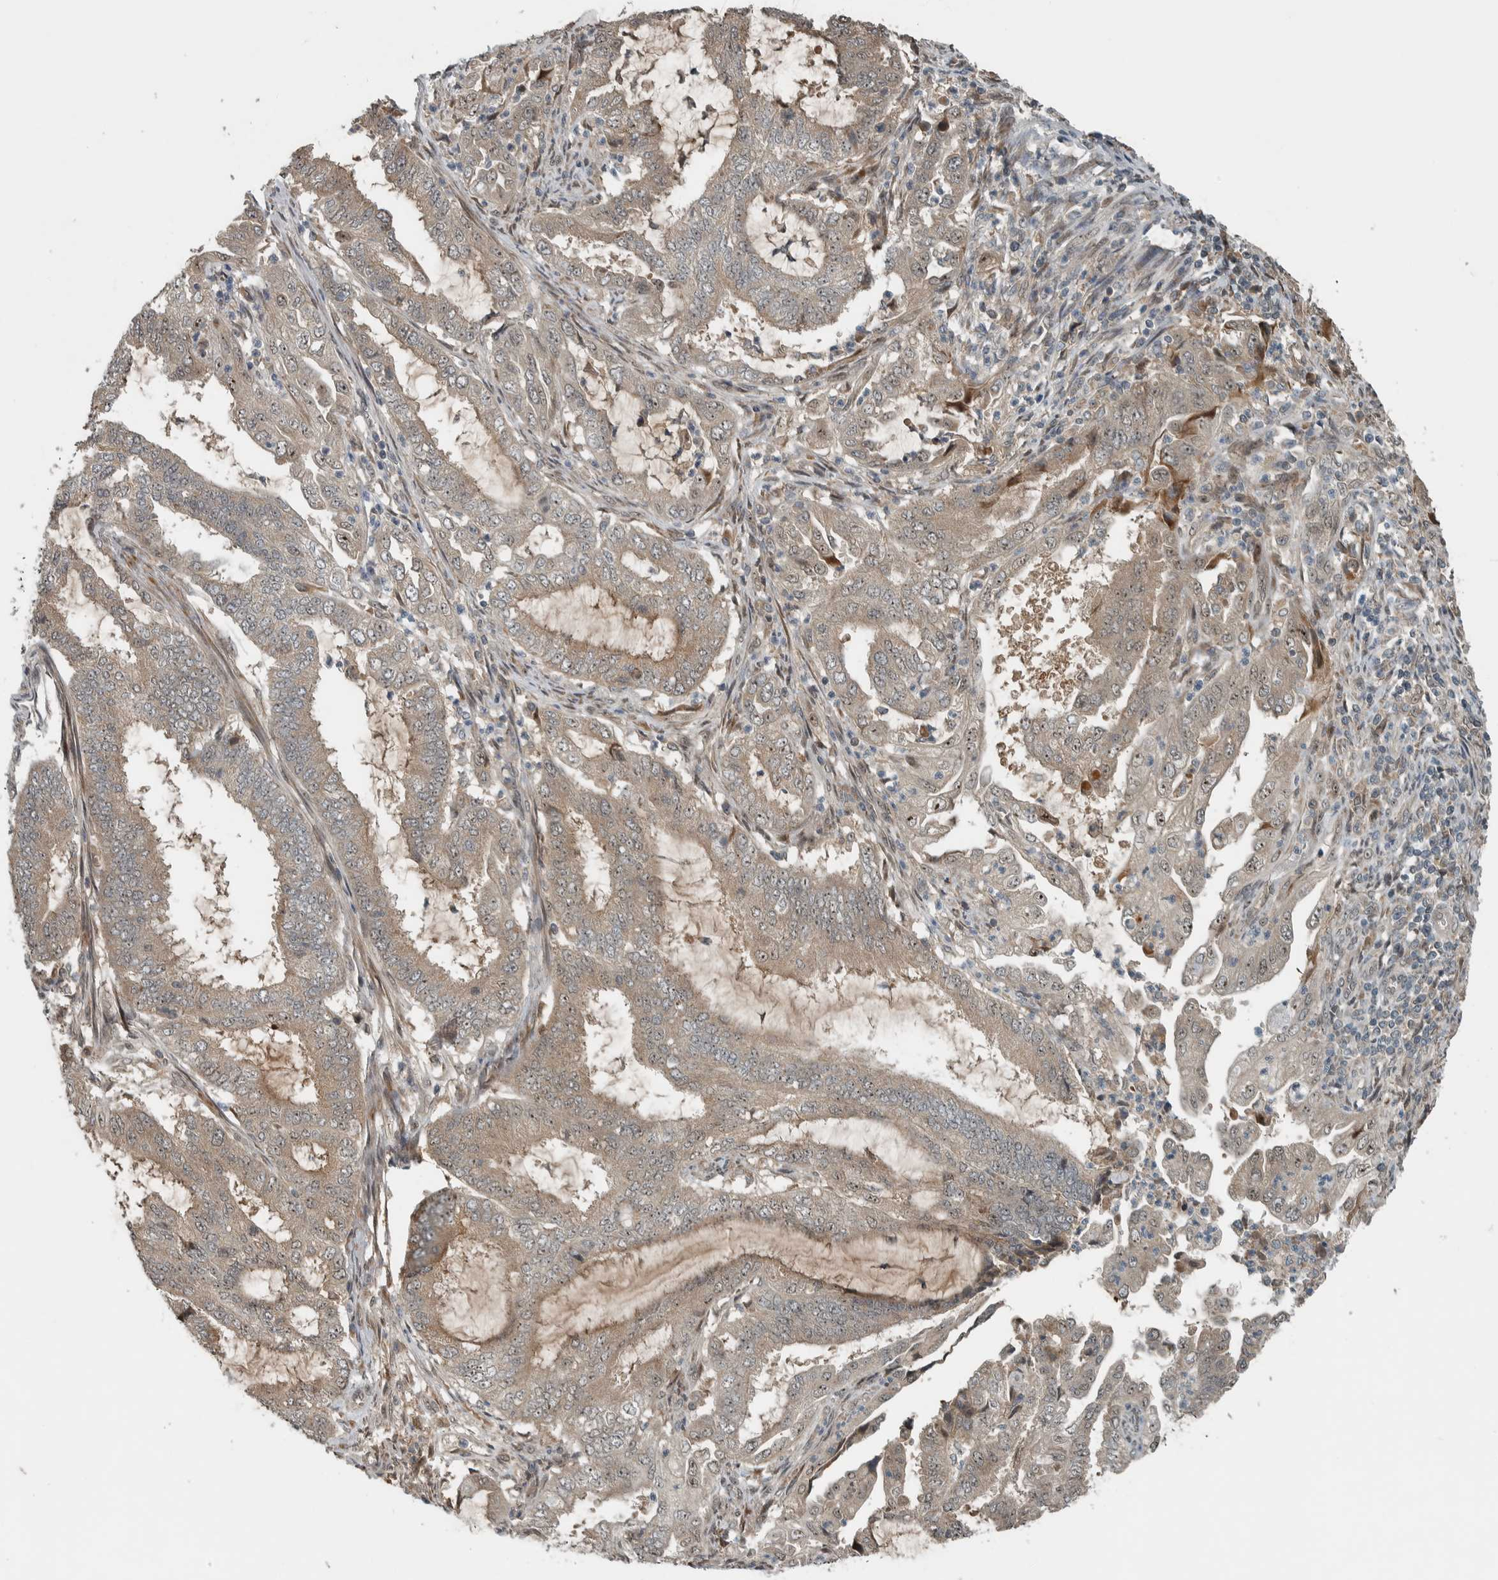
{"staining": {"intensity": "weak", "quantity": ">75%", "location": "cytoplasmic/membranous,nuclear"}, "tissue": "endometrial cancer", "cell_type": "Tumor cells", "image_type": "cancer", "snomed": [{"axis": "morphology", "description": "Adenocarcinoma, NOS"}, {"axis": "topography", "description": "Endometrium"}], "caption": "Immunohistochemistry (DAB) staining of human adenocarcinoma (endometrial) reveals weak cytoplasmic/membranous and nuclear protein staining in about >75% of tumor cells.", "gene": "XPO5", "patient": {"sex": "female", "age": 51}}